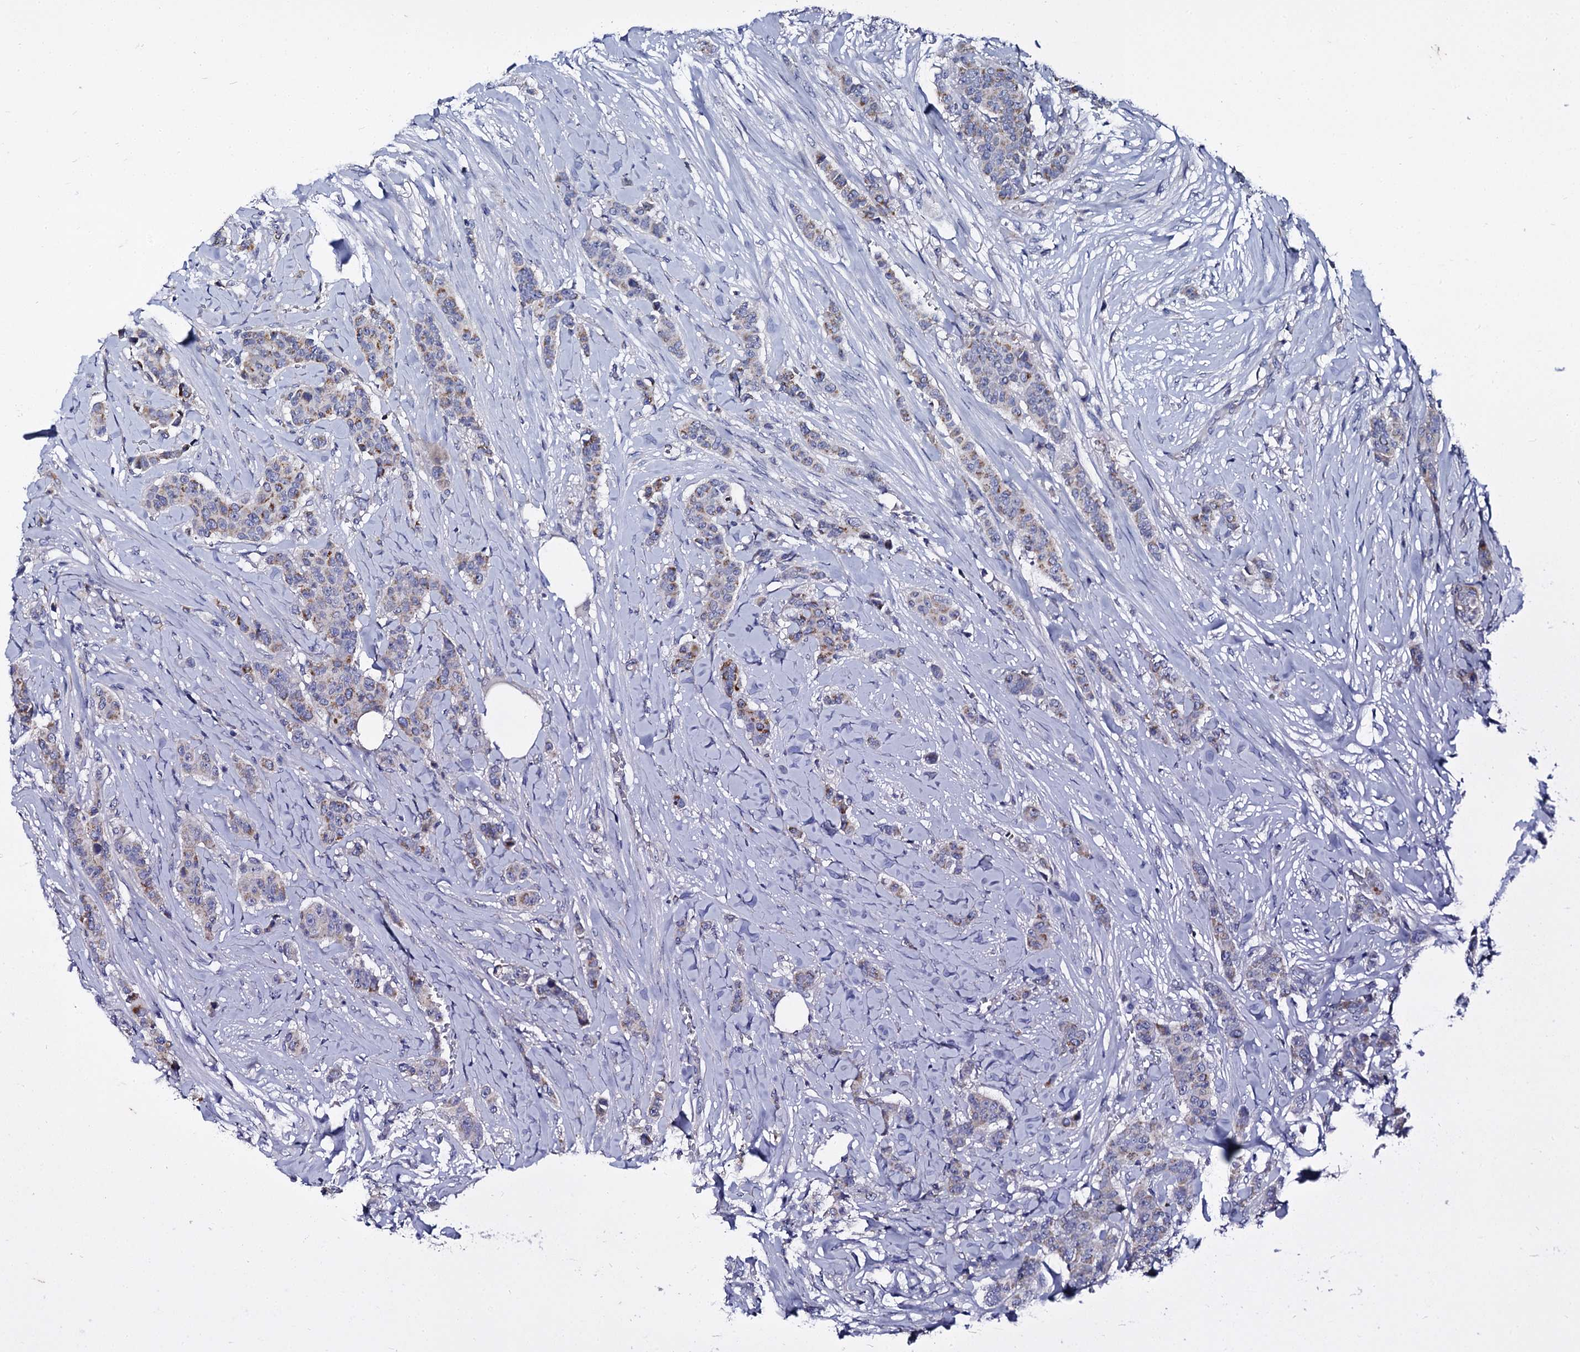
{"staining": {"intensity": "moderate", "quantity": "<25%", "location": "cytoplasmic/membranous"}, "tissue": "breast cancer", "cell_type": "Tumor cells", "image_type": "cancer", "snomed": [{"axis": "morphology", "description": "Duct carcinoma"}, {"axis": "topography", "description": "Breast"}], "caption": "Immunohistochemical staining of breast cancer (invasive ductal carcinoma) demonstrates moderate cytoplasmic/membranous protein staining in approximately <25% of tumor cells.", "gene": "PANX2", "patient": {"sex": "female", "age": 40}}